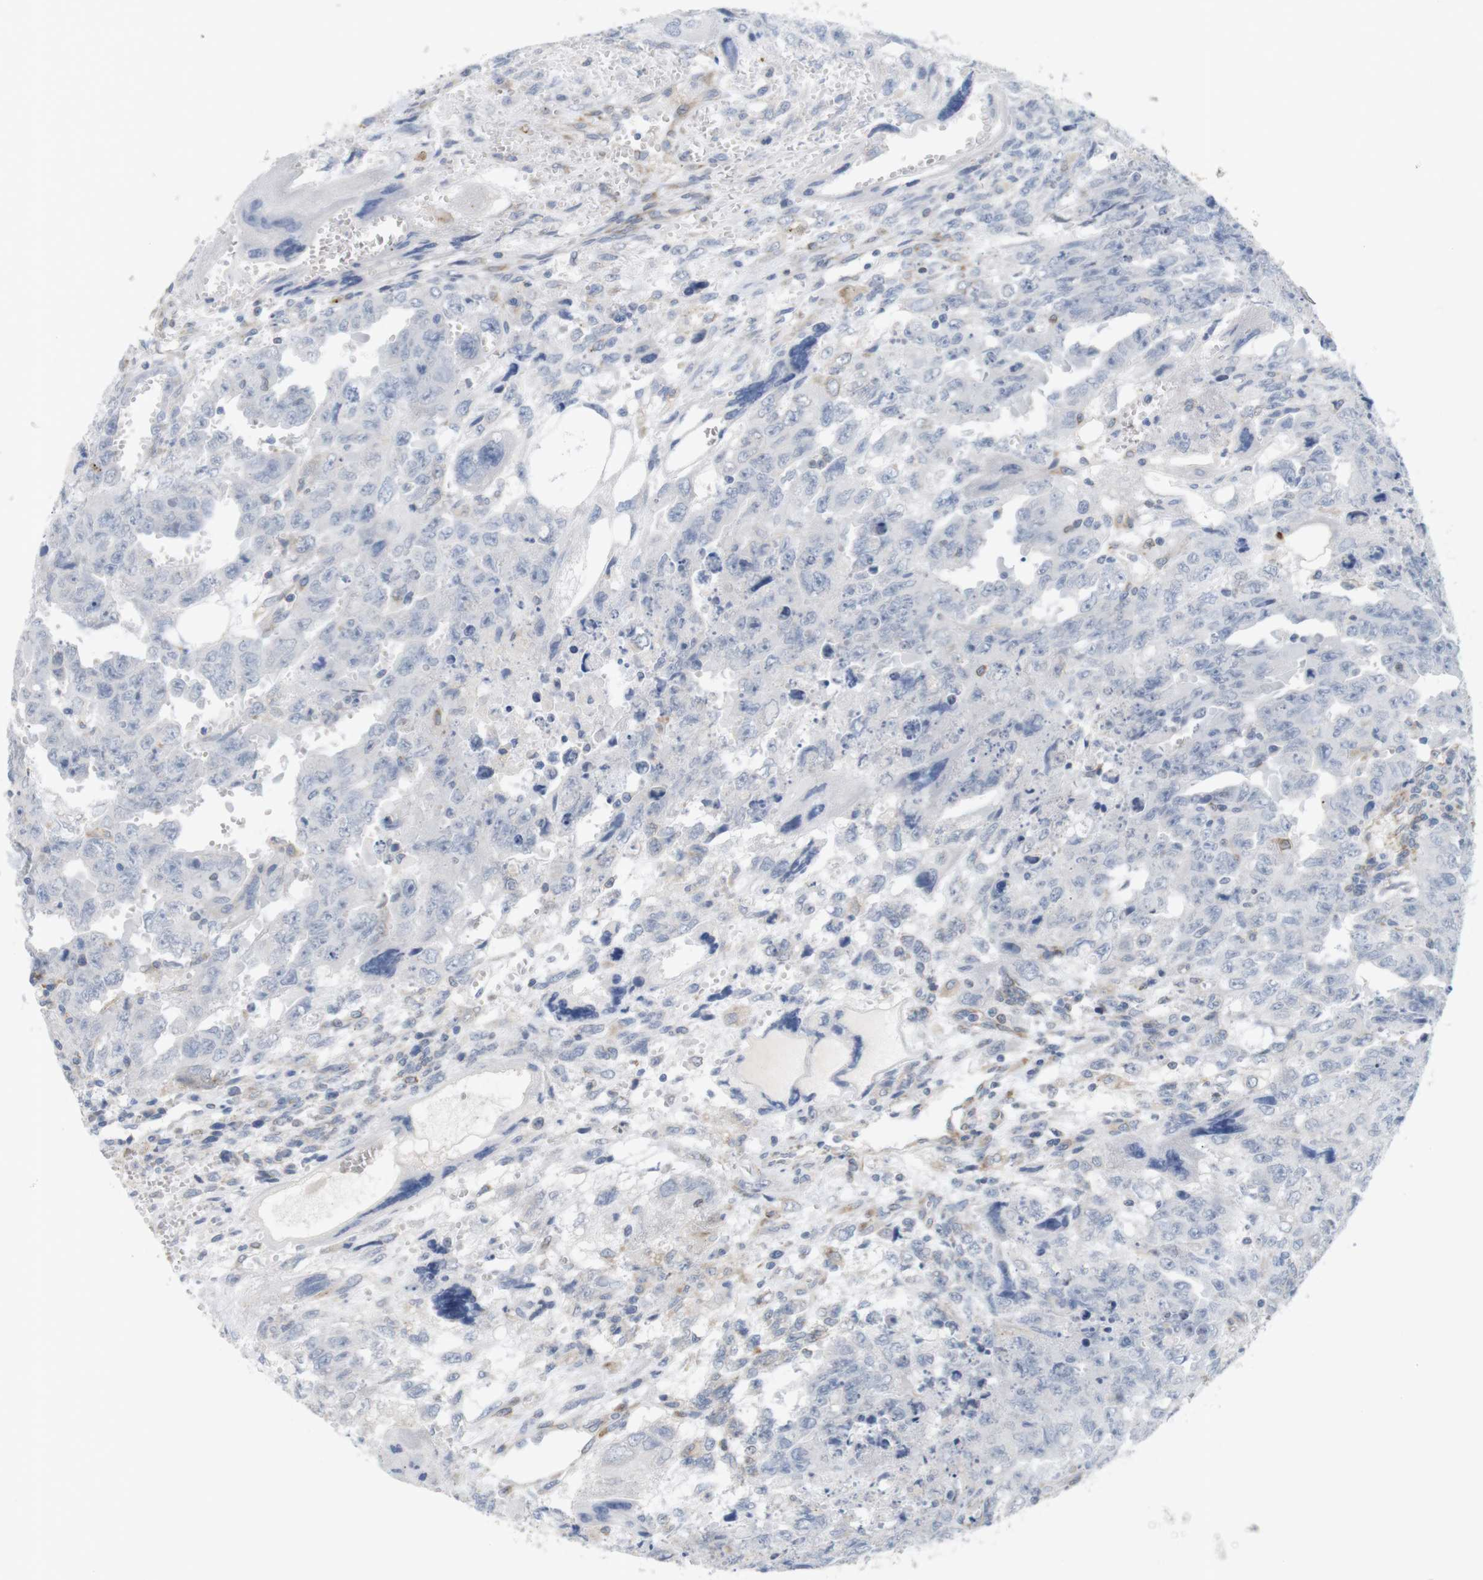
{"staining": {"intensity": "negative", "quantity": "none", "location": "none"}, "tissue": "testis cancer", "cell_type": "Tumor cells", "image_type": "cancer", "snomed": [{"axis": "morphology", "description": "Carcinoma, Embryonal, NOS"}, {"axis": "topography", "description": "Testis"}], "caption": "The histopathology image shows no significant staining in tumor cells of testis cancer (embryonal carcinoma). The staining is performed using DAB brown chromogen with nuclei counter-stained in using hematoxylin.", "gene": "ITPR1", "patient": {"sex": "male", "age": 28}}